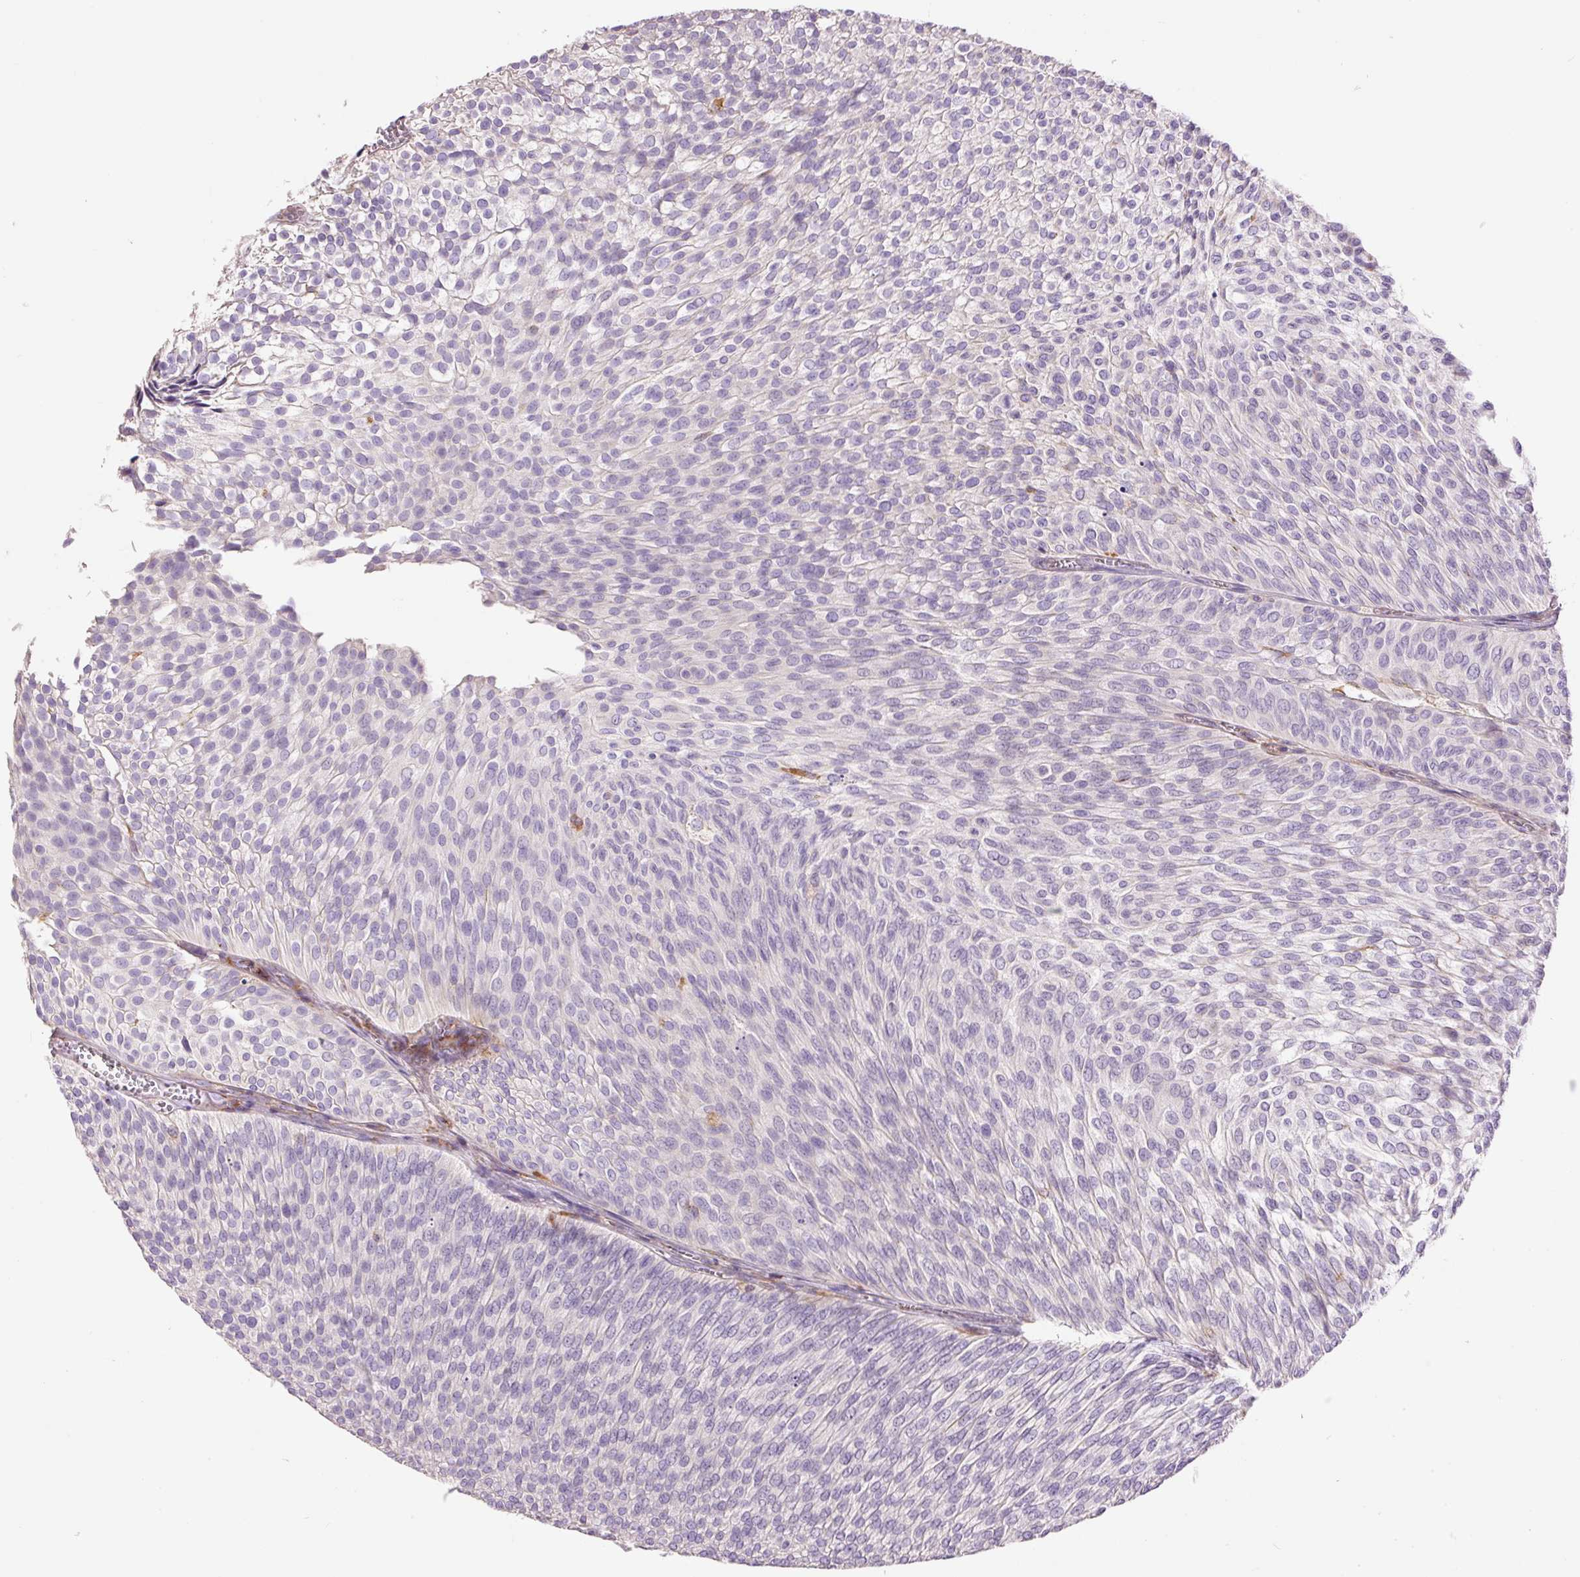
{"staining": {"intensity": "negative", "quantity": "none", "location": "none"}, "tissue": "urothelial cancer", "cell_type": "Tumor cells", "image_type": "cancer", "snomed": [{"axis": "morphology", "description": "Urothelial carcinoma, Low grade"}, {"axis": "topography", "description": "Urinary bladder"}], "caption": "This is a image of IHC staining of urothelial cancer, which shows no expression in tumor cells.", "gene": "DOK6", "patient": {"sex": "male", "age": 91}}